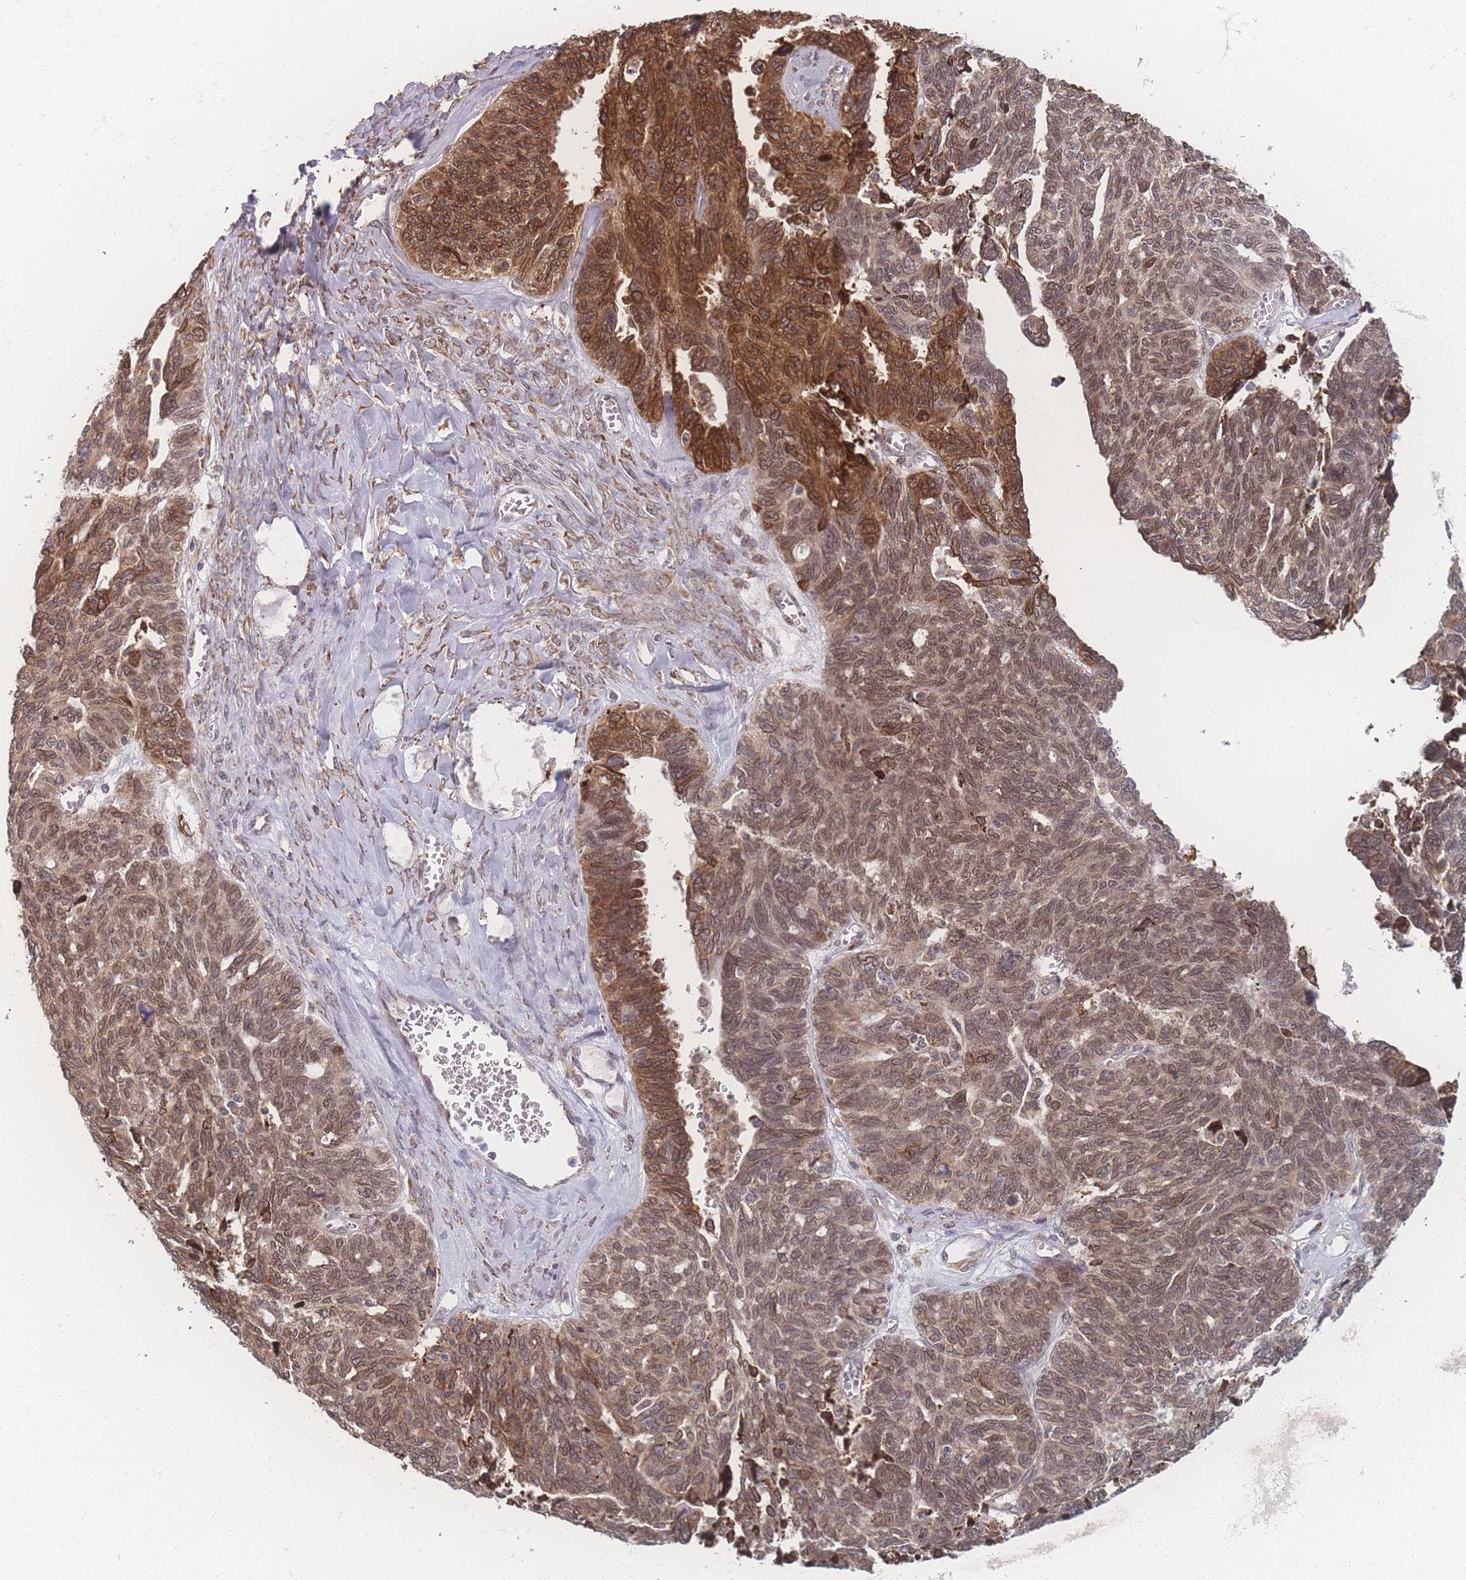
{"staining": {"intensity": "moderate", "quantity": ">75%", "location": "cytoplasmic/membranous,nuclear"}, "tissue": "ovarian cancer", "cell_type": "Tumor cells", "image_type": "cancer", "snomed": [{"axis": "morphology", "description": "Cystadenocarcinoma, serous, NOS"}, {"axis": "topography", "description": "Ovary"}], "caption": "Brown immunohistochemical staining in serous cystadenocarcinoma (ovarian) shows moderate cytoplasmic/membranous and nuclear expression in about >75% of tumor cells.", "gene": "ZC3H13", "patient": {"sex": "female", "age": 79}}